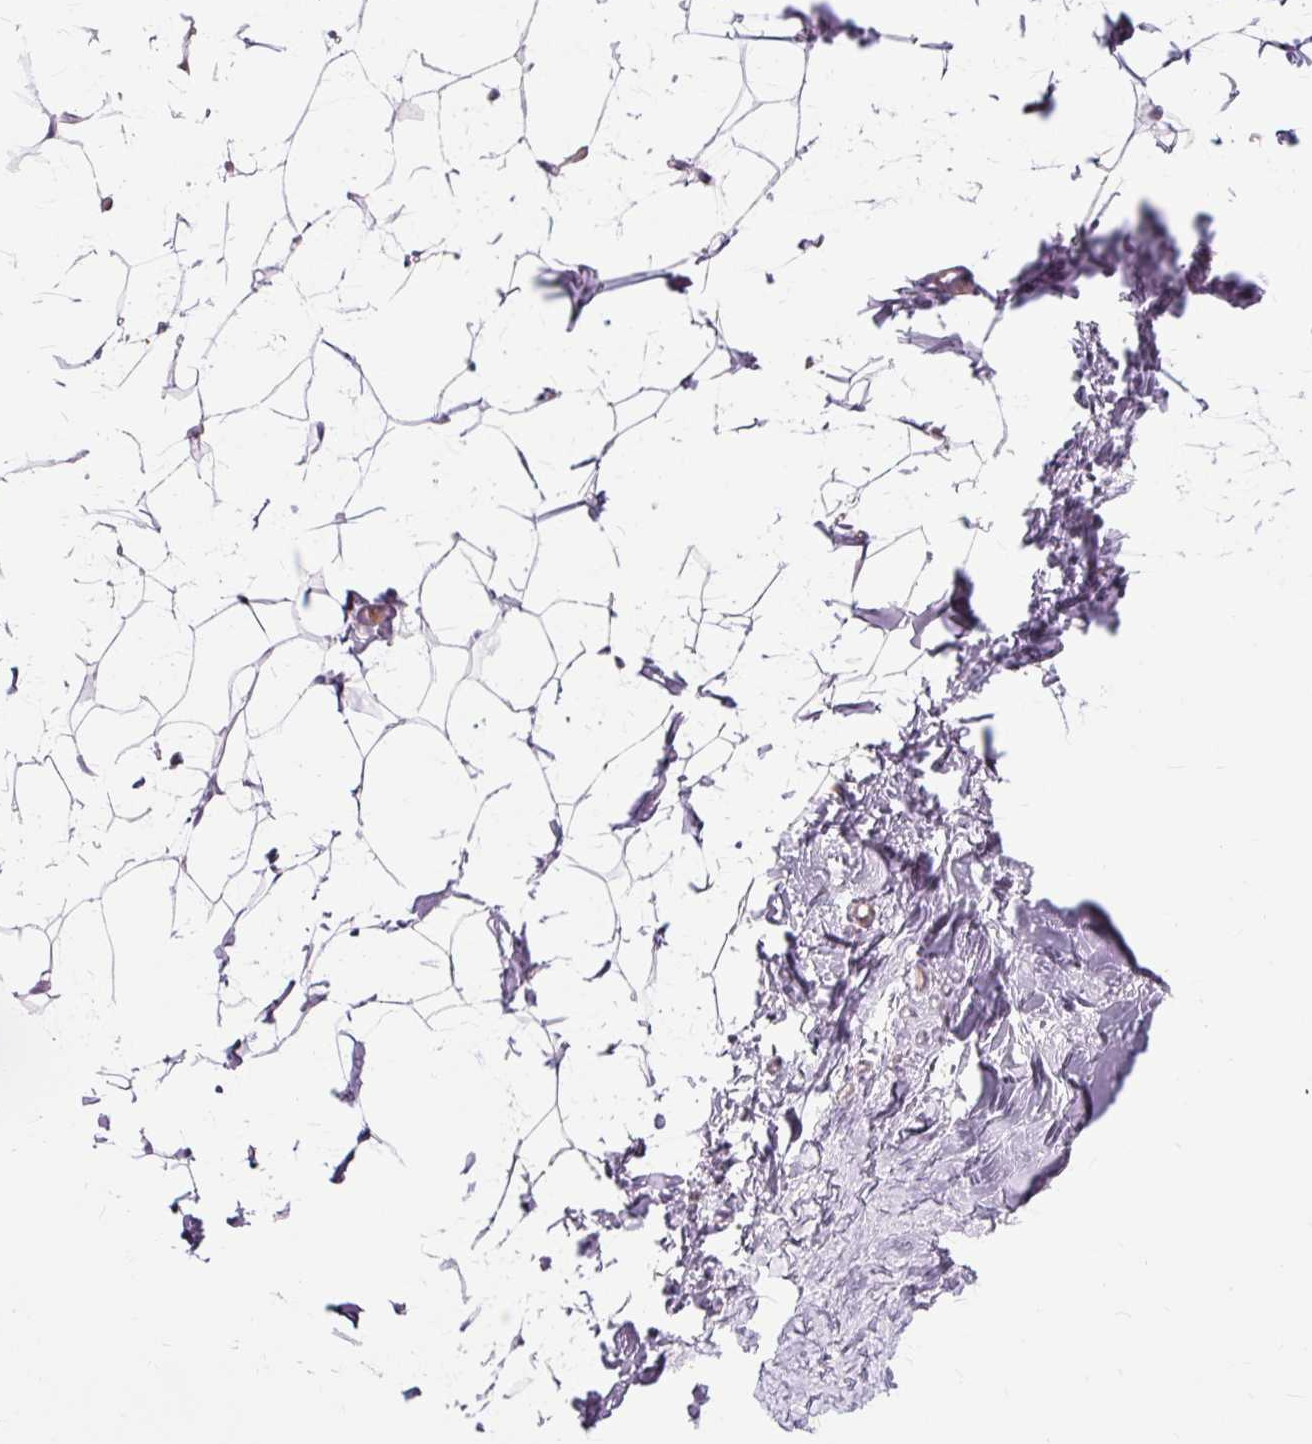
{"staining": {"intensity": "negative", "quantity": "none", "location": "none"}, "tissue": "breast", "cell_type": "Adipocytes", "image_type": "normal", "snomed": [{"axis": "morphology", "description": "Normal tissue, NOS"}, {"axis": "topography", "description": "Breast"}], "caption": "This is an immunohistochemistry photomicrograph of benign human breast. There is no positivity in adipocytes.", "gene": "DCTN4", "patient": {"sex": "female", "age": 23}}